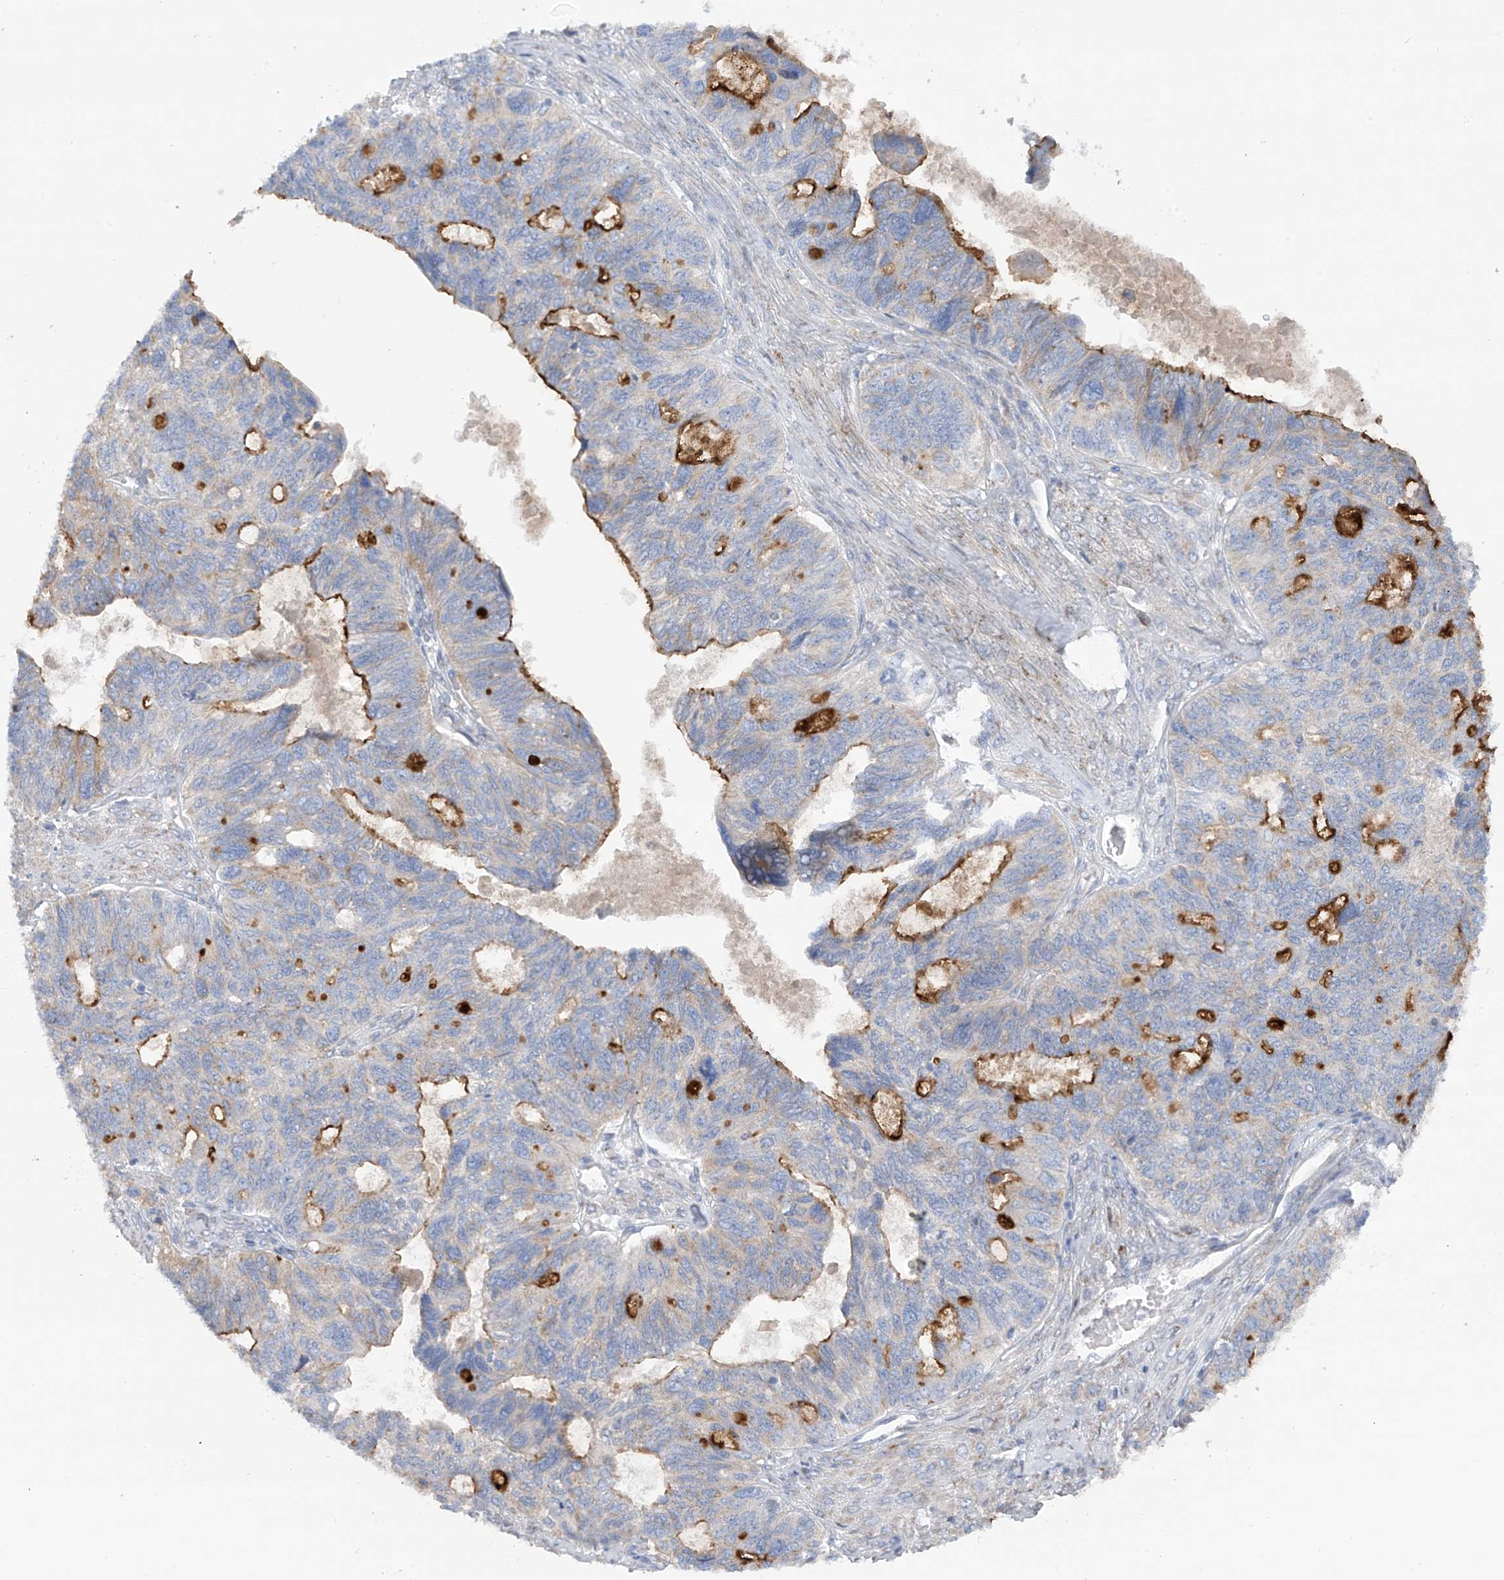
{"staining": {"intensity": "strong", "quantity": "25%-75%", "location": "cytoplasmic/membranous"}, "tissue": "ovarian cancer", "cell_type": "Tumor cells", "image_type": "cancer", "snomed": [{"axis": "morphology", "description": "Cystadenocarcinoma, serous, NOS"}, {"axis": "topography", "description": "Ovary"}], "caption": "Protein positivity by immunohistochemistry demonstrates strong cytoplasmic/membranous positivity in approximately 25%-75% of tumor cells in ovarian cancer (serous cystadenocarcinoma). The protein of interest is stained brown, and the nuclei are stained in blue (DAB IHC with brightfield microscopy, high magnification).", "gene": "TRMT2B", "patient": {"sex": "female", "age": 79}}